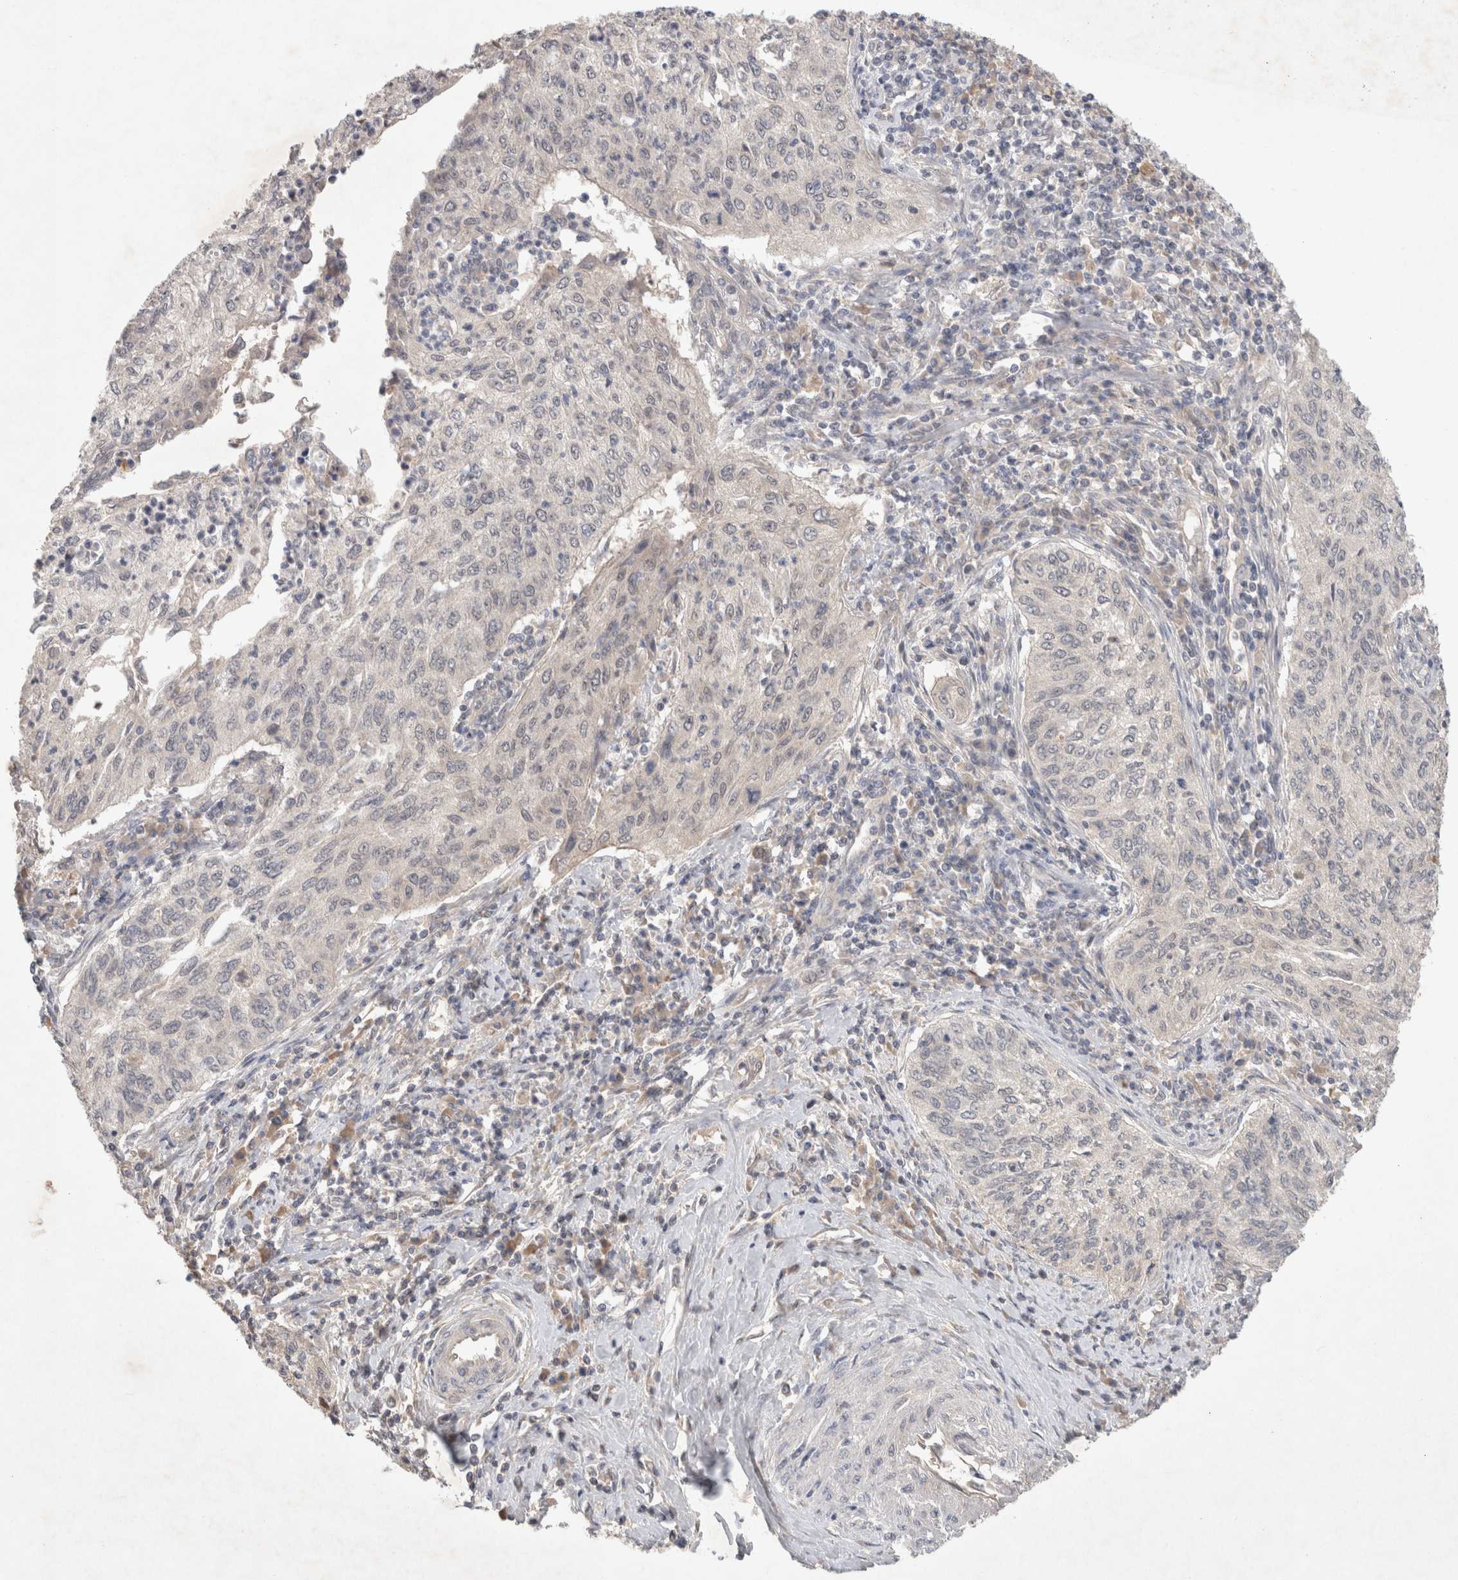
{"staining": {"intensity": "negative", "quantity": "none", "location": "none"}, "tissue": "cervical cancer", "cell_type": "Tumor cells", "image_type": "cancer", "snomed": [{"axis": "morphology", "description": "Squamous cell carcinoma, NOS"}, {"axis": "topography", "description": "Cervix"}], "caption": "An IHC histopathology image of squamous cell carcinoma (cervical) is shown. There is no staining in tumor cells of squamous cell carcinoma (cervical).", "gene": "RASAL2", "patient": {"sex": "female", "age": 30}}